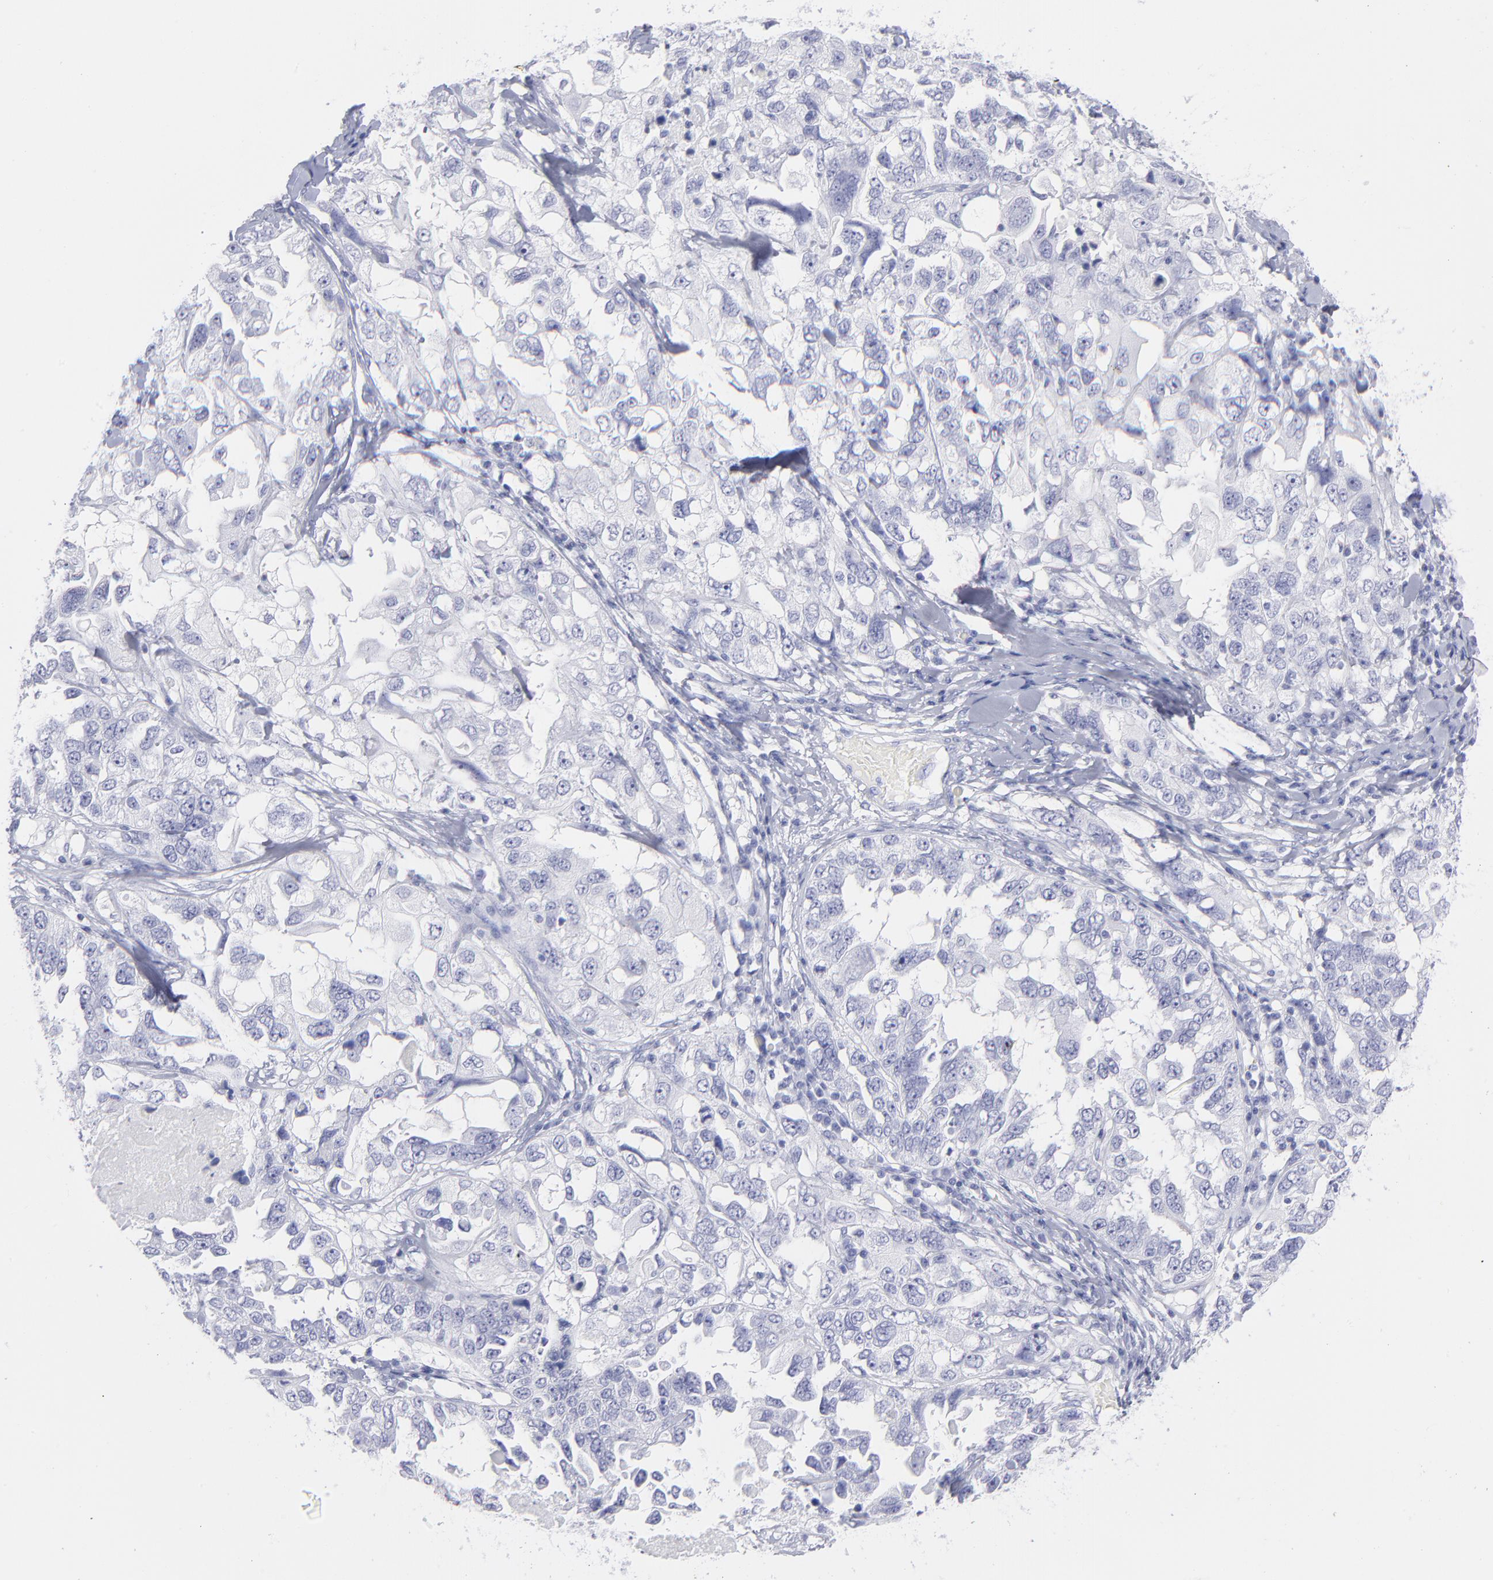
{"staining": {"intensity": "negative", "quantity": "none", "location": "none"}, "tissue": "ovarian cancer", "cell_type": "Tumor cells", "image_type": "cancer", "snomed": [{"axis": "morphology", "description": "Cystadenocarcinoma, serous, NOS"}, {"axis": "topography", "description": "Ovary"}], "caption": "The image exhibits no staining of tumor cells in ovarian serous cystadenocarcinoma. (Immunohistochemistry, brightfield microscopy, high magnification).", "gene": "F13B", "patient": {"sex": "female", "age": 82}}